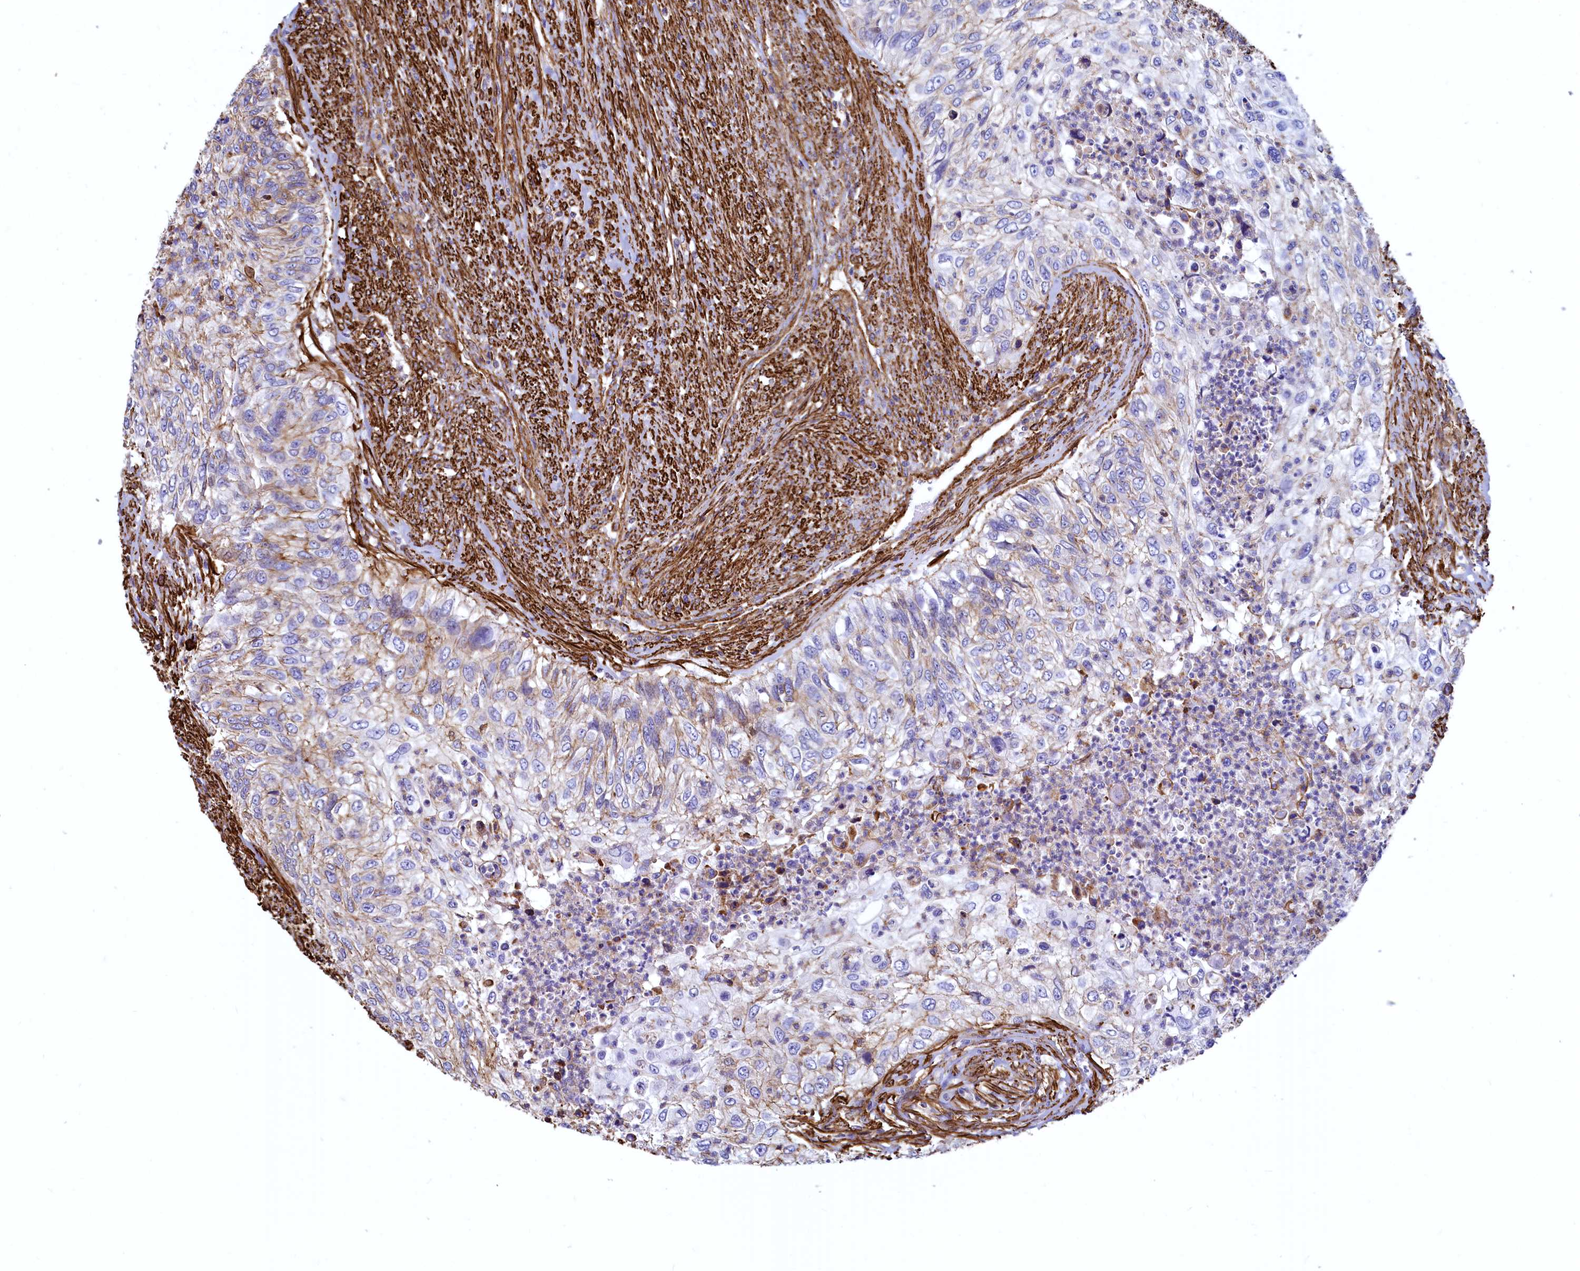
{"staining": {"intensity": "weak", "quantity": "25%-75%", "location": "cytoplasmic/membranous"}, "tissue": "urothelial cancer", "cell_type": "Tumor cells", "image_type": "cancer", "snomed": [{"axis": "morphology", "description": "Urothelial carcinoma, High grade"}, {"axis": "topography", "description": "Urinary bladder"}], "caption": "The histopathology image displays staining of urothelial cancer, revealing weak cytoplasmic/membranous protein positivity (brown color) within tumor cells. The protein is stained brown, and the nuclei are stained in blue (DAB (3,3'-diaminobenzidine) IHC with brightfield microscopy, high magnification).", "gene": "THBS1", "patient": {"sex": "female", "age": 60}}